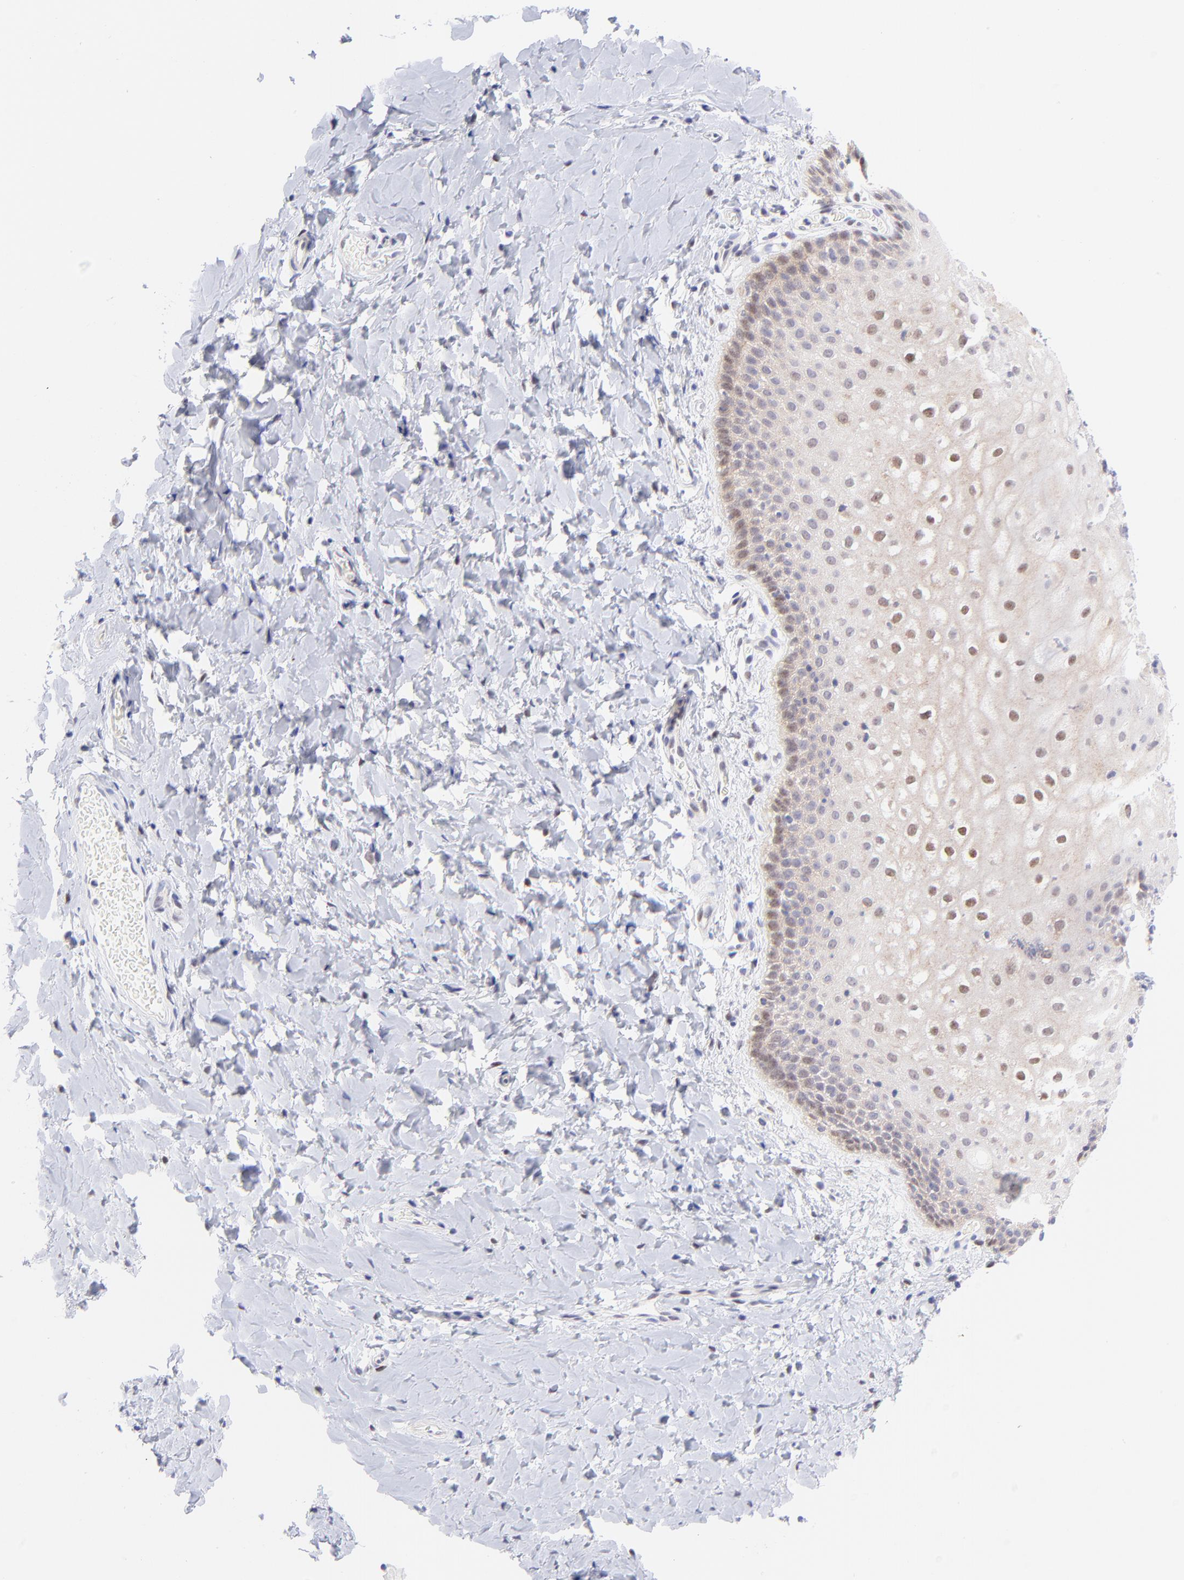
{"staining": {"intensity": "weak", "quantity": "25%-75%", "location": "cytoplasmic/membranous,nuclear"}, "tissue": "vagina", "cell_type": "Squamous epithelial cells", "image_type": "normal", "snomed": [{"axis": "morphology", "description": "Normal tissue, NOS"}, {"axis": "topography", "description": "Vagina"}], "caption": "Brown immunohistochemical staining in benign vagina demonstrates weak cytoplasmic/membranous,nuclear staining in about 25%-75% of squamous epithelial cells.", "gene": "PBDC1", "patient": {"sex": "female", "age": 55}}